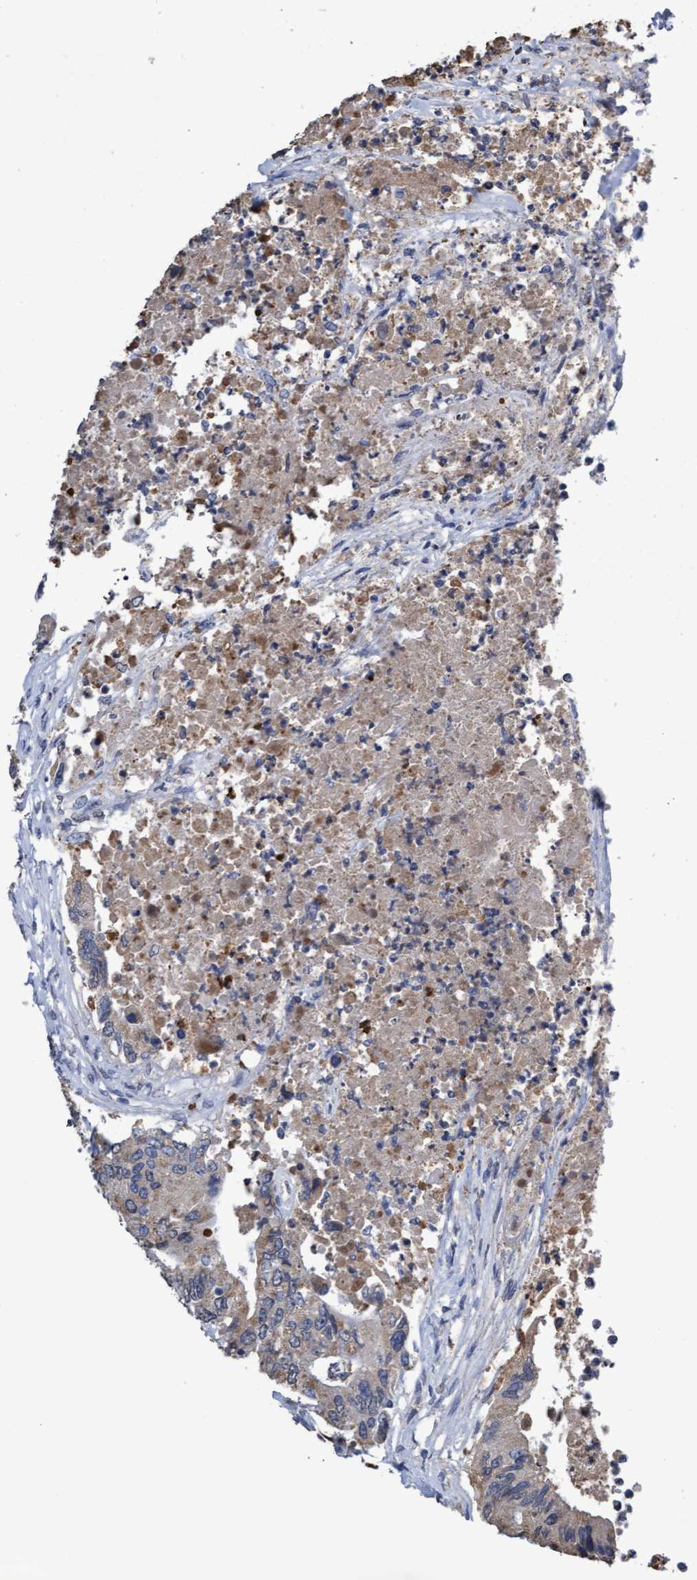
{"staining": {"intensity": "weak", "quantity": "25%-75%", "location": "cytoplasmic/membranous"}, "tissue": "colorectal cancer", "cell_type": "Tumor cells", "image_type": "cancer", "snomed": [{"axis": "morphology", "description": "Adenocarcinoma, NOS"}, {"axis": "topography", "description": "Colon"}], "caption": "This photomicrograph shows colorectal cancer (adenocarcinoma) stained with immunohistochemistry to label a protein in brown. The cytoplasmic/membranous of tumor cells show weak positivity for the protein. Nuclei are counter-stained blue.", "gene": "GPR39", "patient": {"sex": "female", "age": 77}}